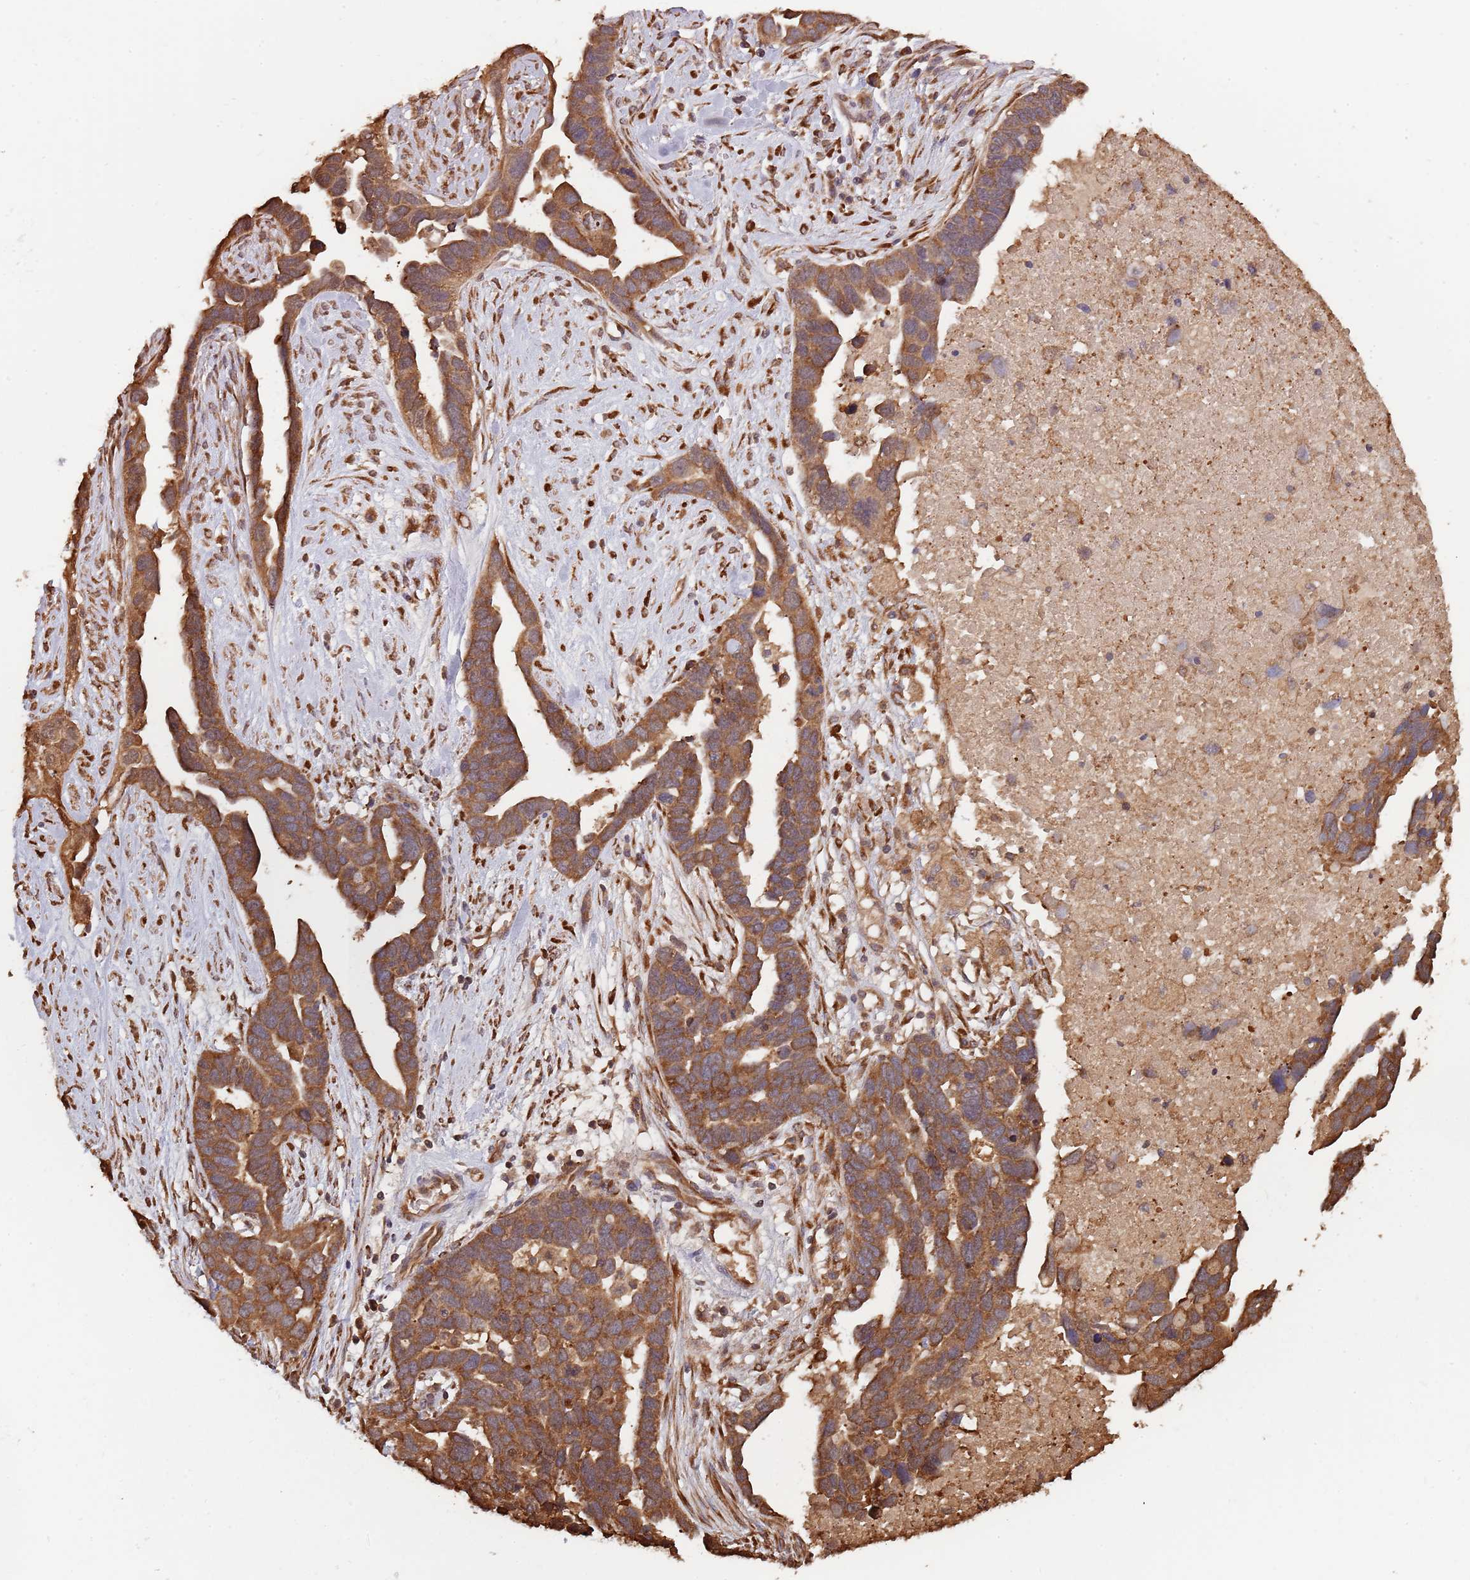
{"staining": {"intensity": "strong", "quantity": ">75%", "location": "cytoplasmic/membranous"}, "tissue": "ovarian cancer", "cell_type": "Tumor cells", "image_type": "cancer", "snomed": [{"axis": "morphology", "description": "Cystadenocarcinoma, serous, NOS"}, {"axis": "topography", "description": "Ovary"}], "caption": "Serous cystadenocarcinoma (ovarian) stained with a brown dye exhibits strong cytoplasmic/membranous positive staining in approximately >75% of tumor cells.", "gene": "COG4", "patient": {"sex": "female", "age": 54}}